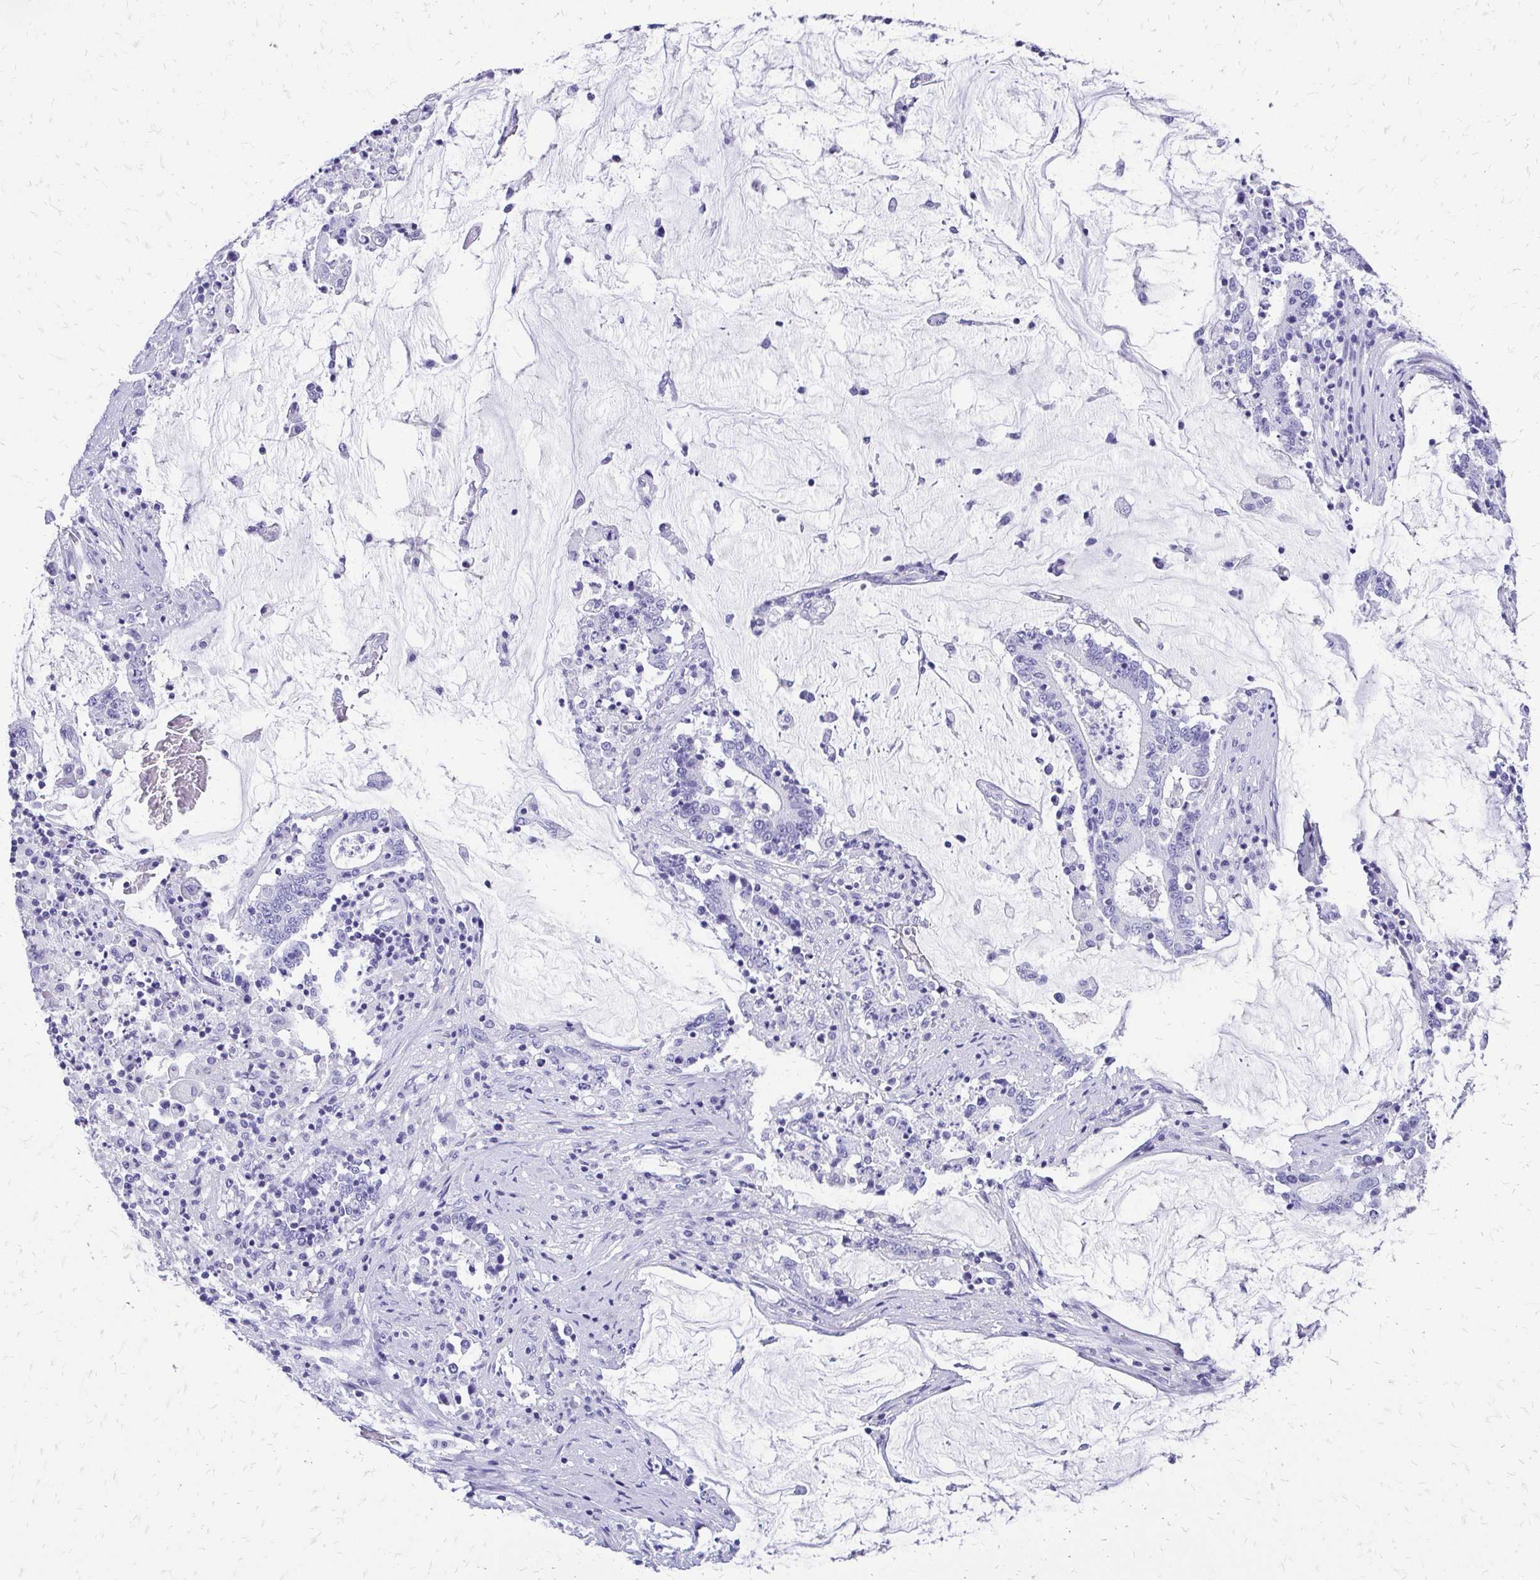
{"staining": {"intensity": "negative", "quantity": "none", "location": "none"}, "tissue": "stomach cancer", "cell_type": "Tumor cells", "image_type": "cancer", "snomed": [{"axis": "morphology", "description": "Adenocarcinoma, NOS"}, {"axis": "topography", "description": "Stomach, upper"}], "caption": "This is an IHC photomicrograph of stomach cancer (adenocarcinoma). There is no expression in tumor cells.", "gene": "SLC32A1", "patient": {"sex": "male", "age": 68}}